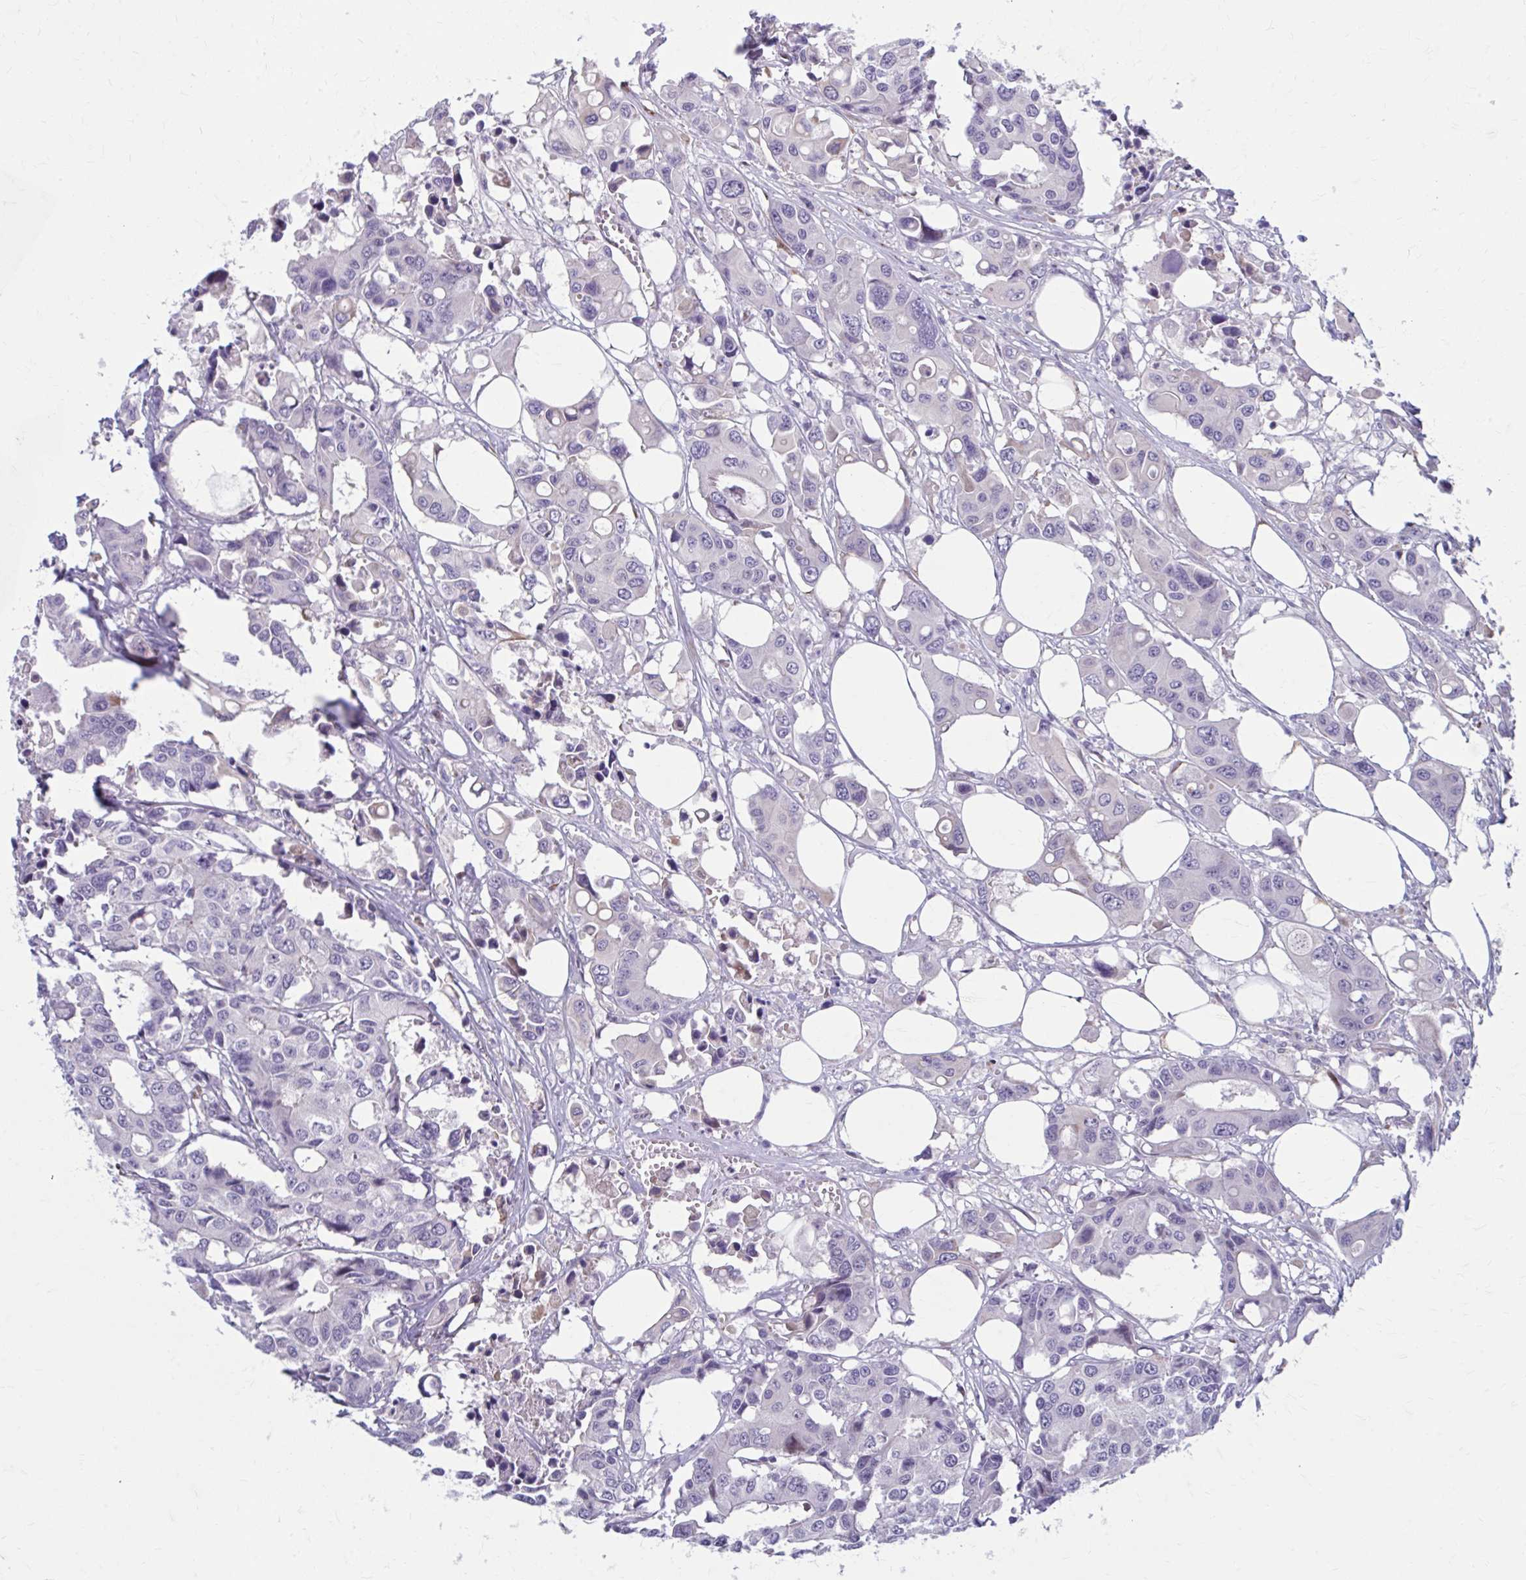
{"staining": {"intensity": "negative", "quantity": "none", "location": "none"}, "tissue": "colorectal cancer", "cell_type": "Tumor cells", "image_type": "cancer", "snomed": [{"axis": "morphology", "description": "Adenocarcinoma, NOS"}, {"axis": "topography", "description": "Colon"}], "caption": "Immunohistochemistry (IHC) photomicrograph of neoplastic tissue: human colorectal cancer (adenocarcinoma) stained with DAB displays no significant protein expression in tumor cells.", "gene": "CHST3", "patient": {"sex": "male", "age": 77}}